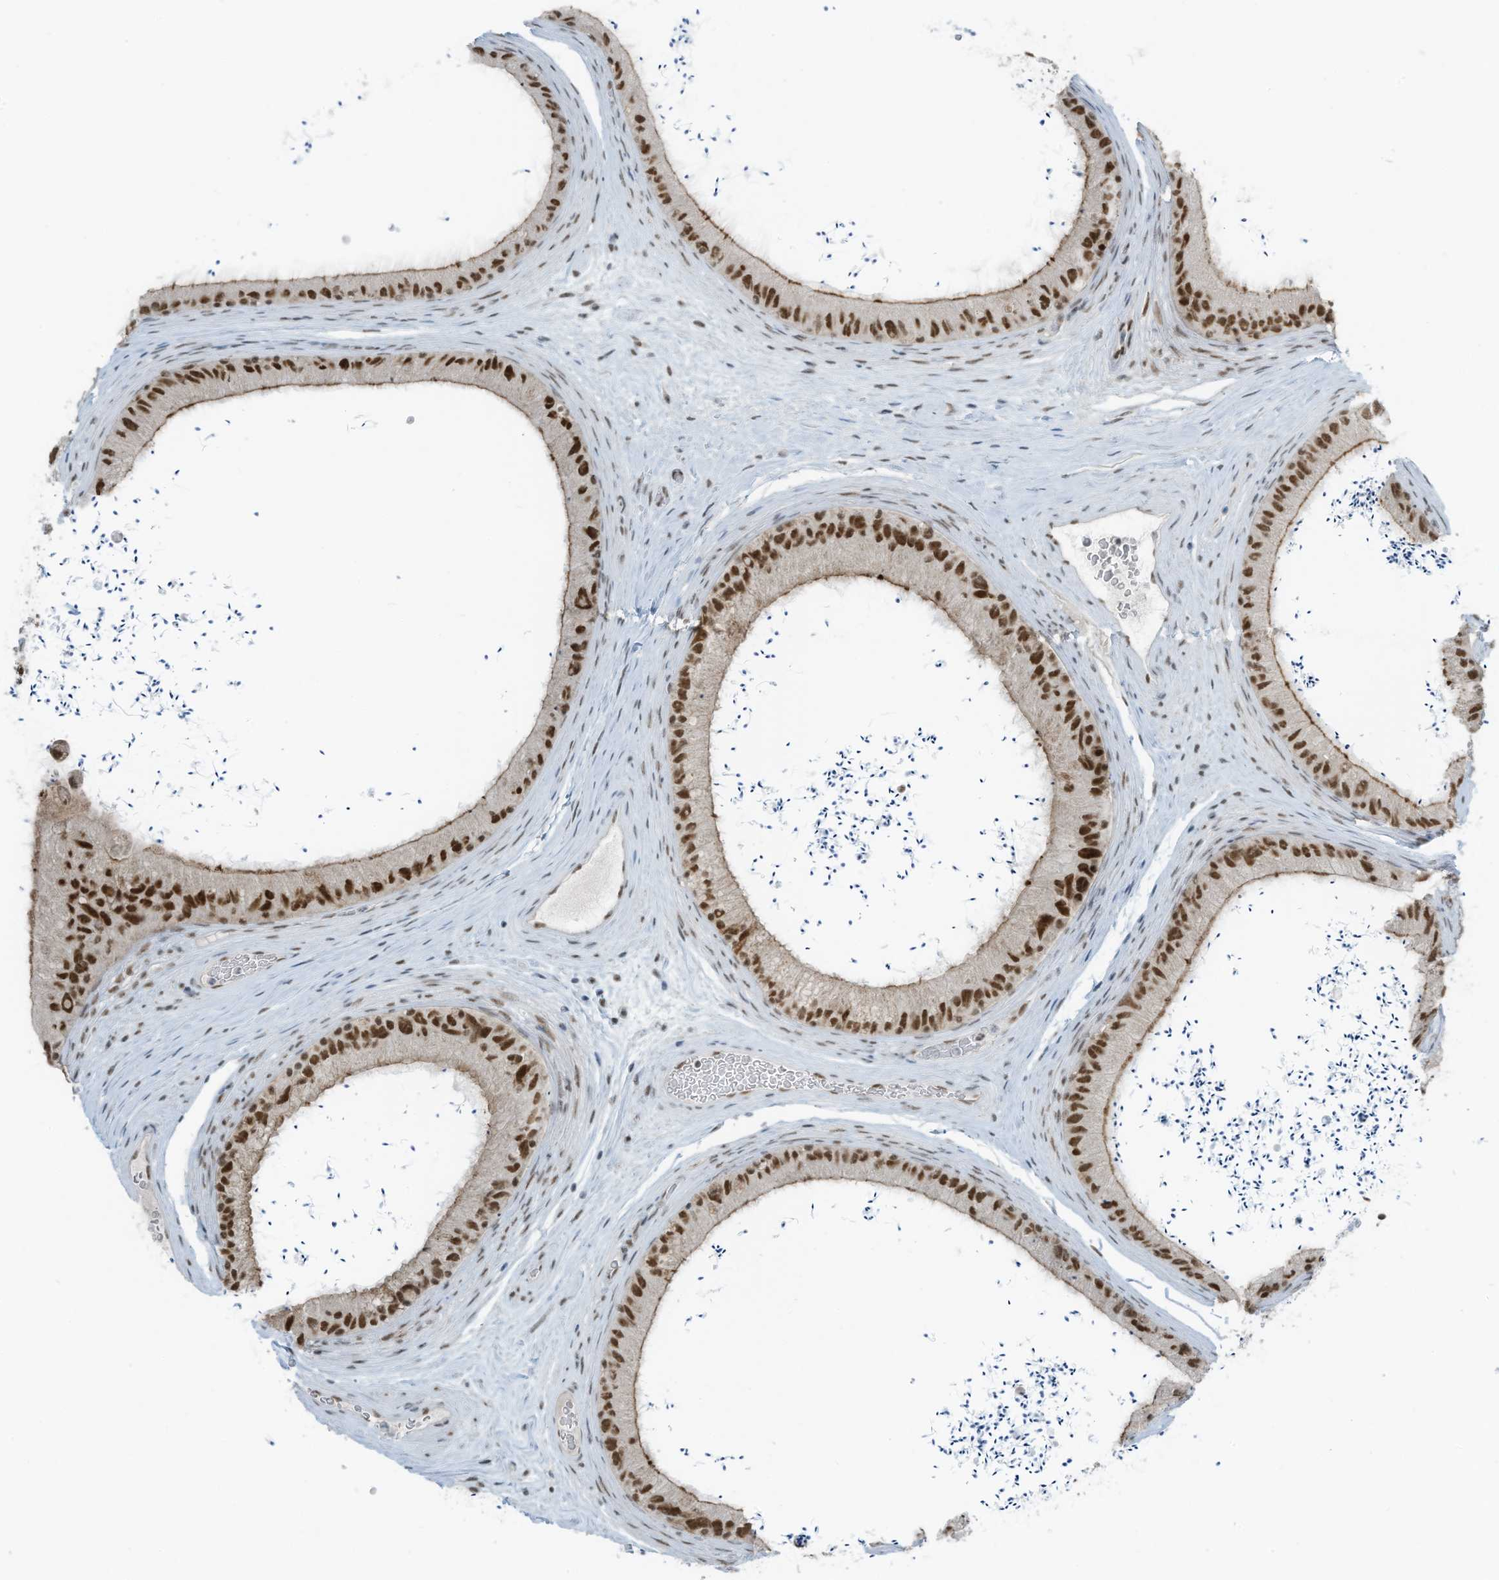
{"staining": {"intensity": "strong", "quantity": "25%-75%", "location": "nuclear"}, "tissue": "epididymis", "cell_type": "Glandular cells", "image_type": "normal", "snomed": [{"axis": "morphology", "description": "Normal tissue, NOS"}, {"axis": "topography", "description": "Epididymis, spermatic cord, NOS"}], "caption": "IHC image of normal epididymis stained for a protein (brown), which displays high levels of strong nuclear expression in about 25%-75% of glandular cells.", "gene": "WRNIP1", "patient": {"sex": "male", "age": 50}}